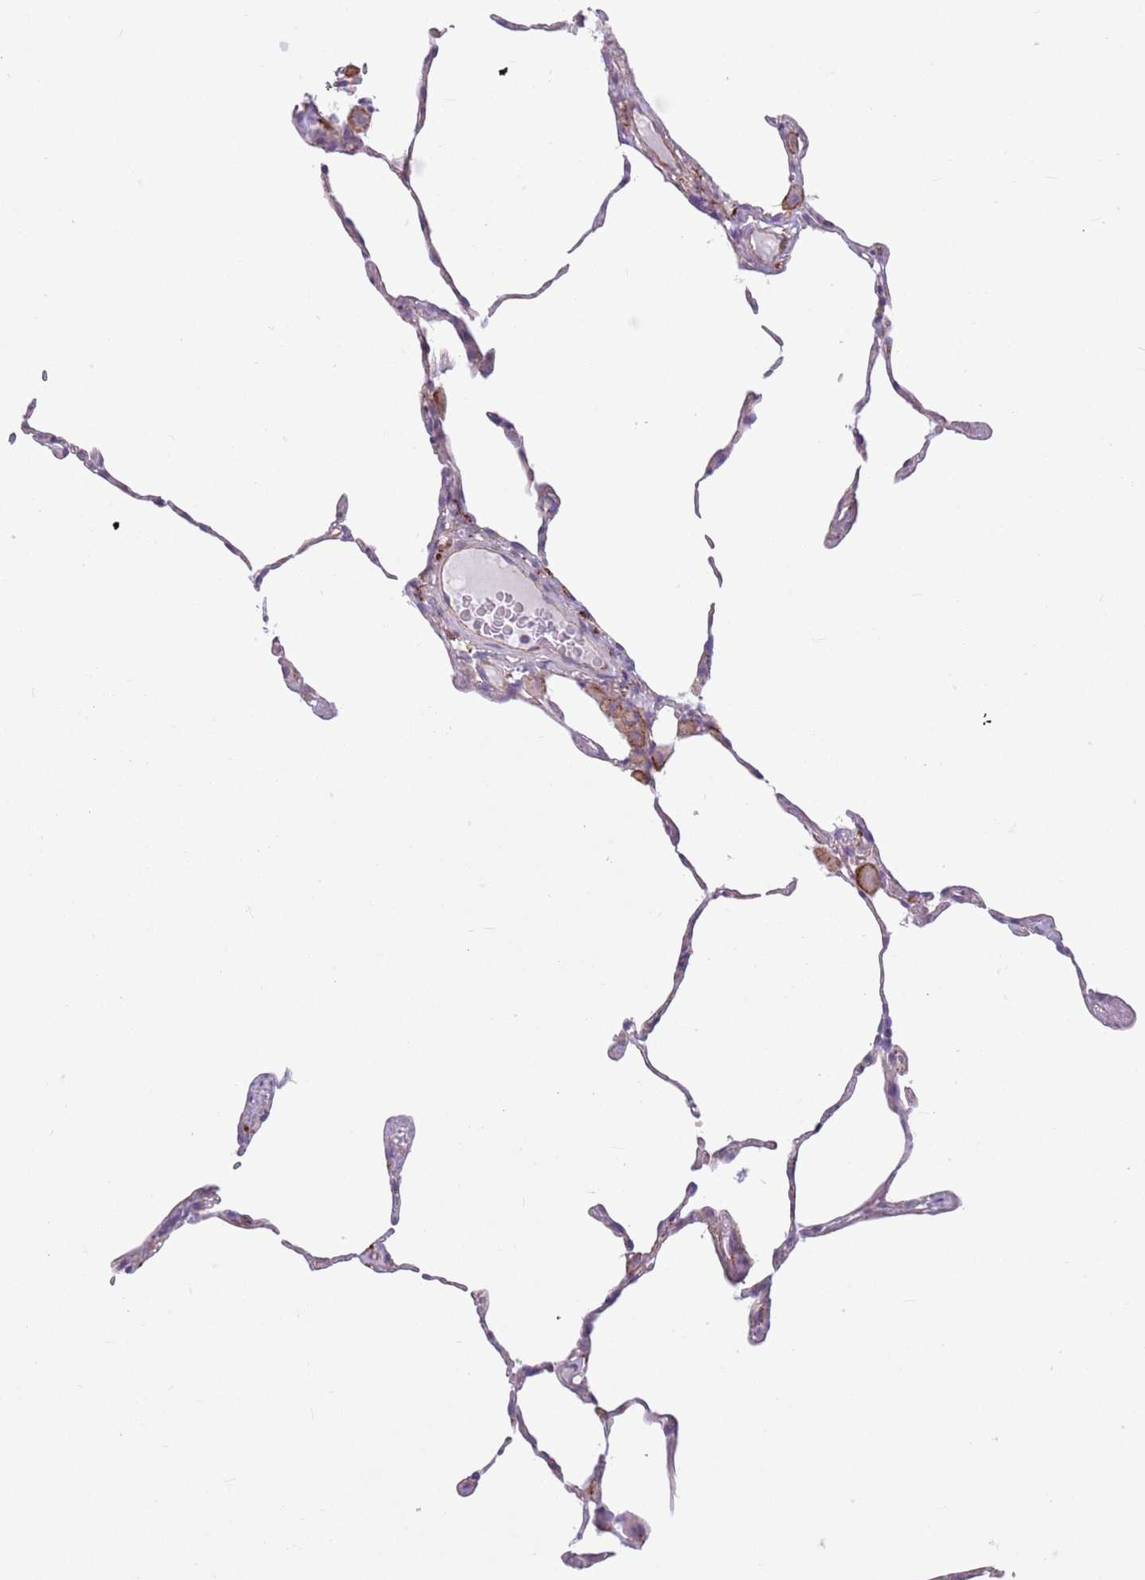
{"staining": {"intensity": "negative", "quantity": "none", "location": "none"}, "tissue": "lung", "cell_type": "Alveolar cells", "image_type": "normal", "snomed": [{"axis": "morphology", "description": "Normal tissue, NOS"}, {"axis": "topography", "description": "Lung"}], "caption": "Immunohistochemistry of benign human lung exhibits no positivity in alveolar cells.", "gene": "SNX6", "patient": {"sex": "female", "age": 57}}